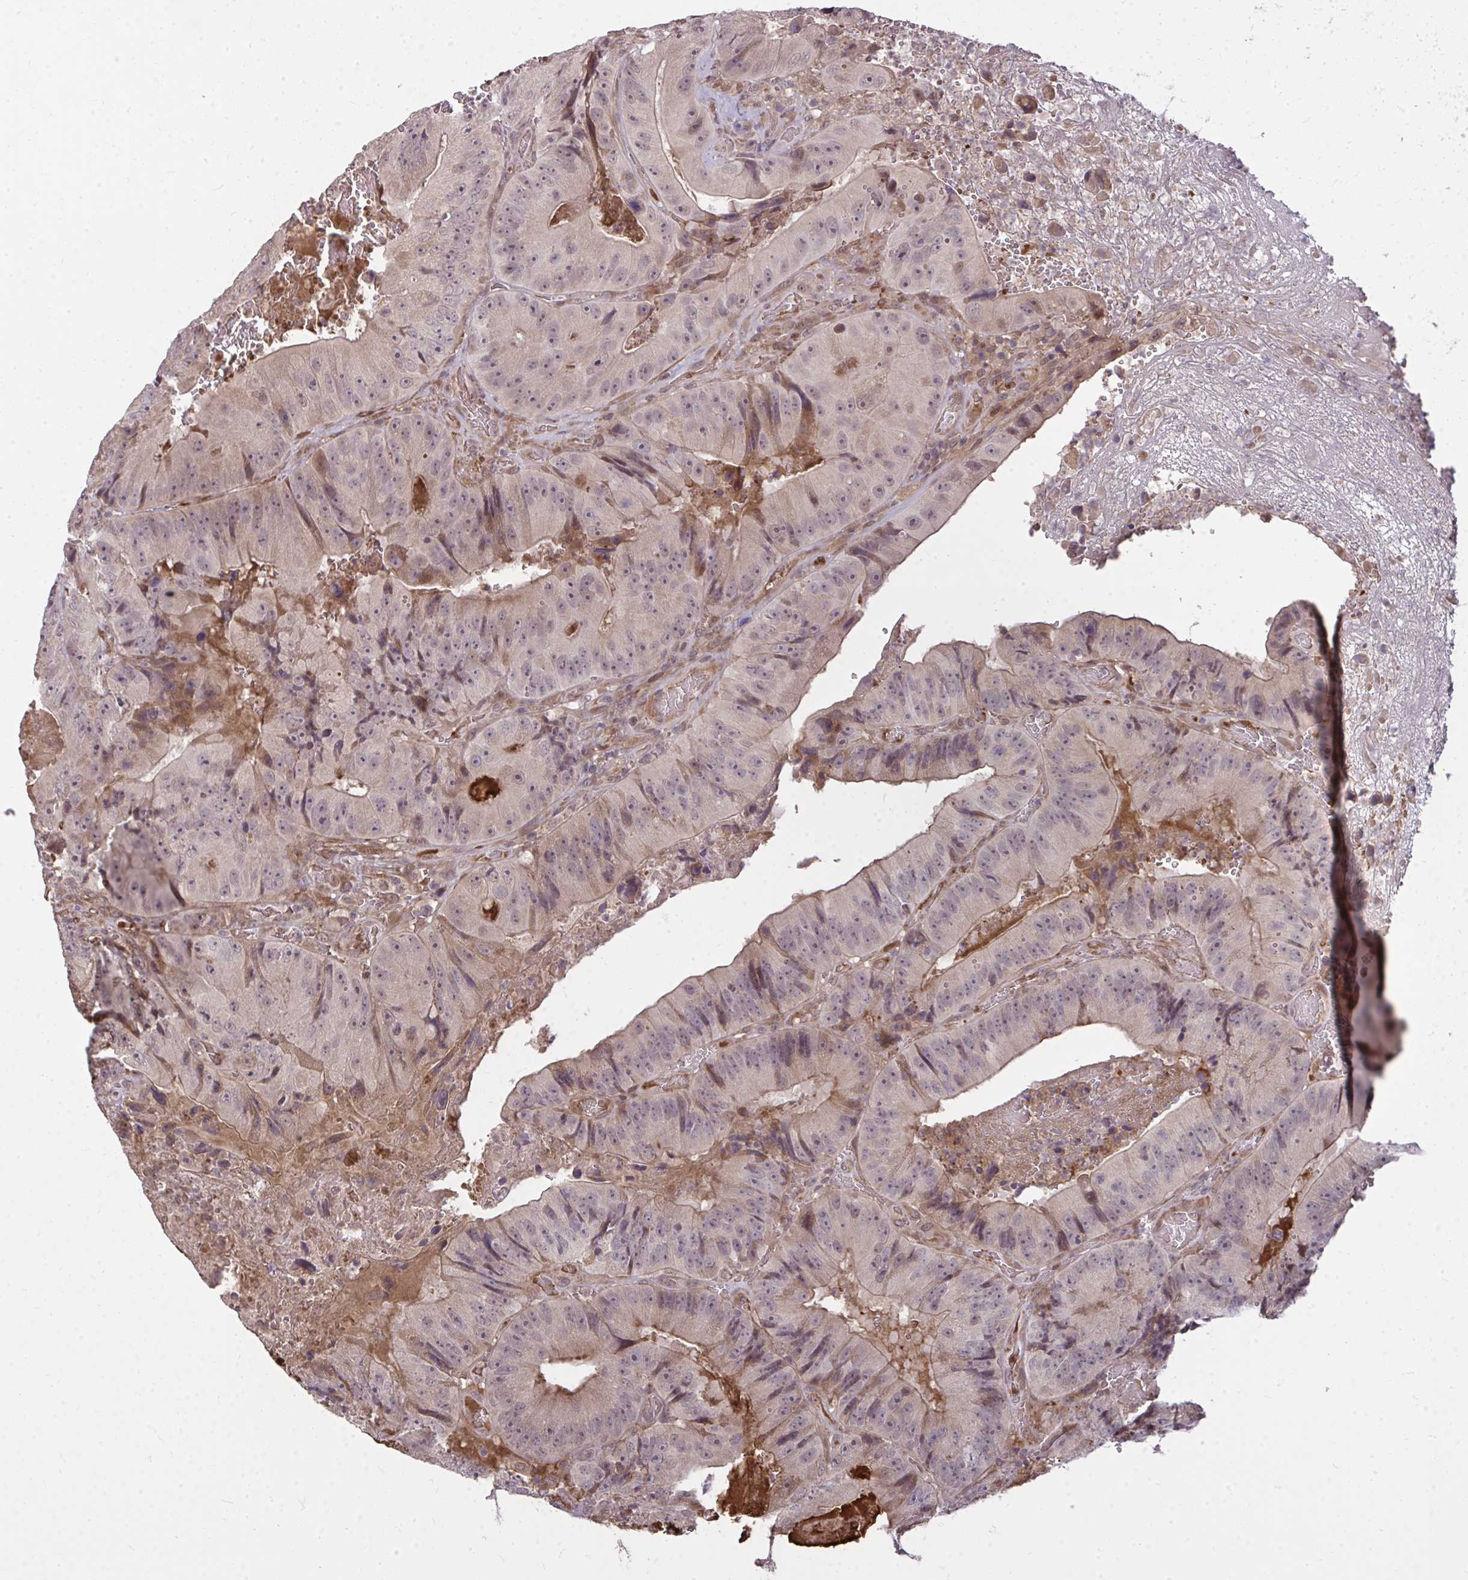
{"staining": {"intensity": "moderate", "quantity": ">75%", "location": "cytoplasmic/membranous,nuclear"}, "tissue": "colorectal cancer", "cell_type": "Tumor cells", "image_type": "cancer", "snomed": [{"axis": "morphology", "description": "Adenocarcinoma, NOS"}, {"axis": "topography", "description": "Colon"}], "caption": "A brown stain labels moderate cytoplasmic/membranous and nuclear expression of a protein in colorectal cancer (adenocarcinoma) tumor cells.", "gene": "ZSCAN9", "patient": {"sex": "female", "age": 86}}